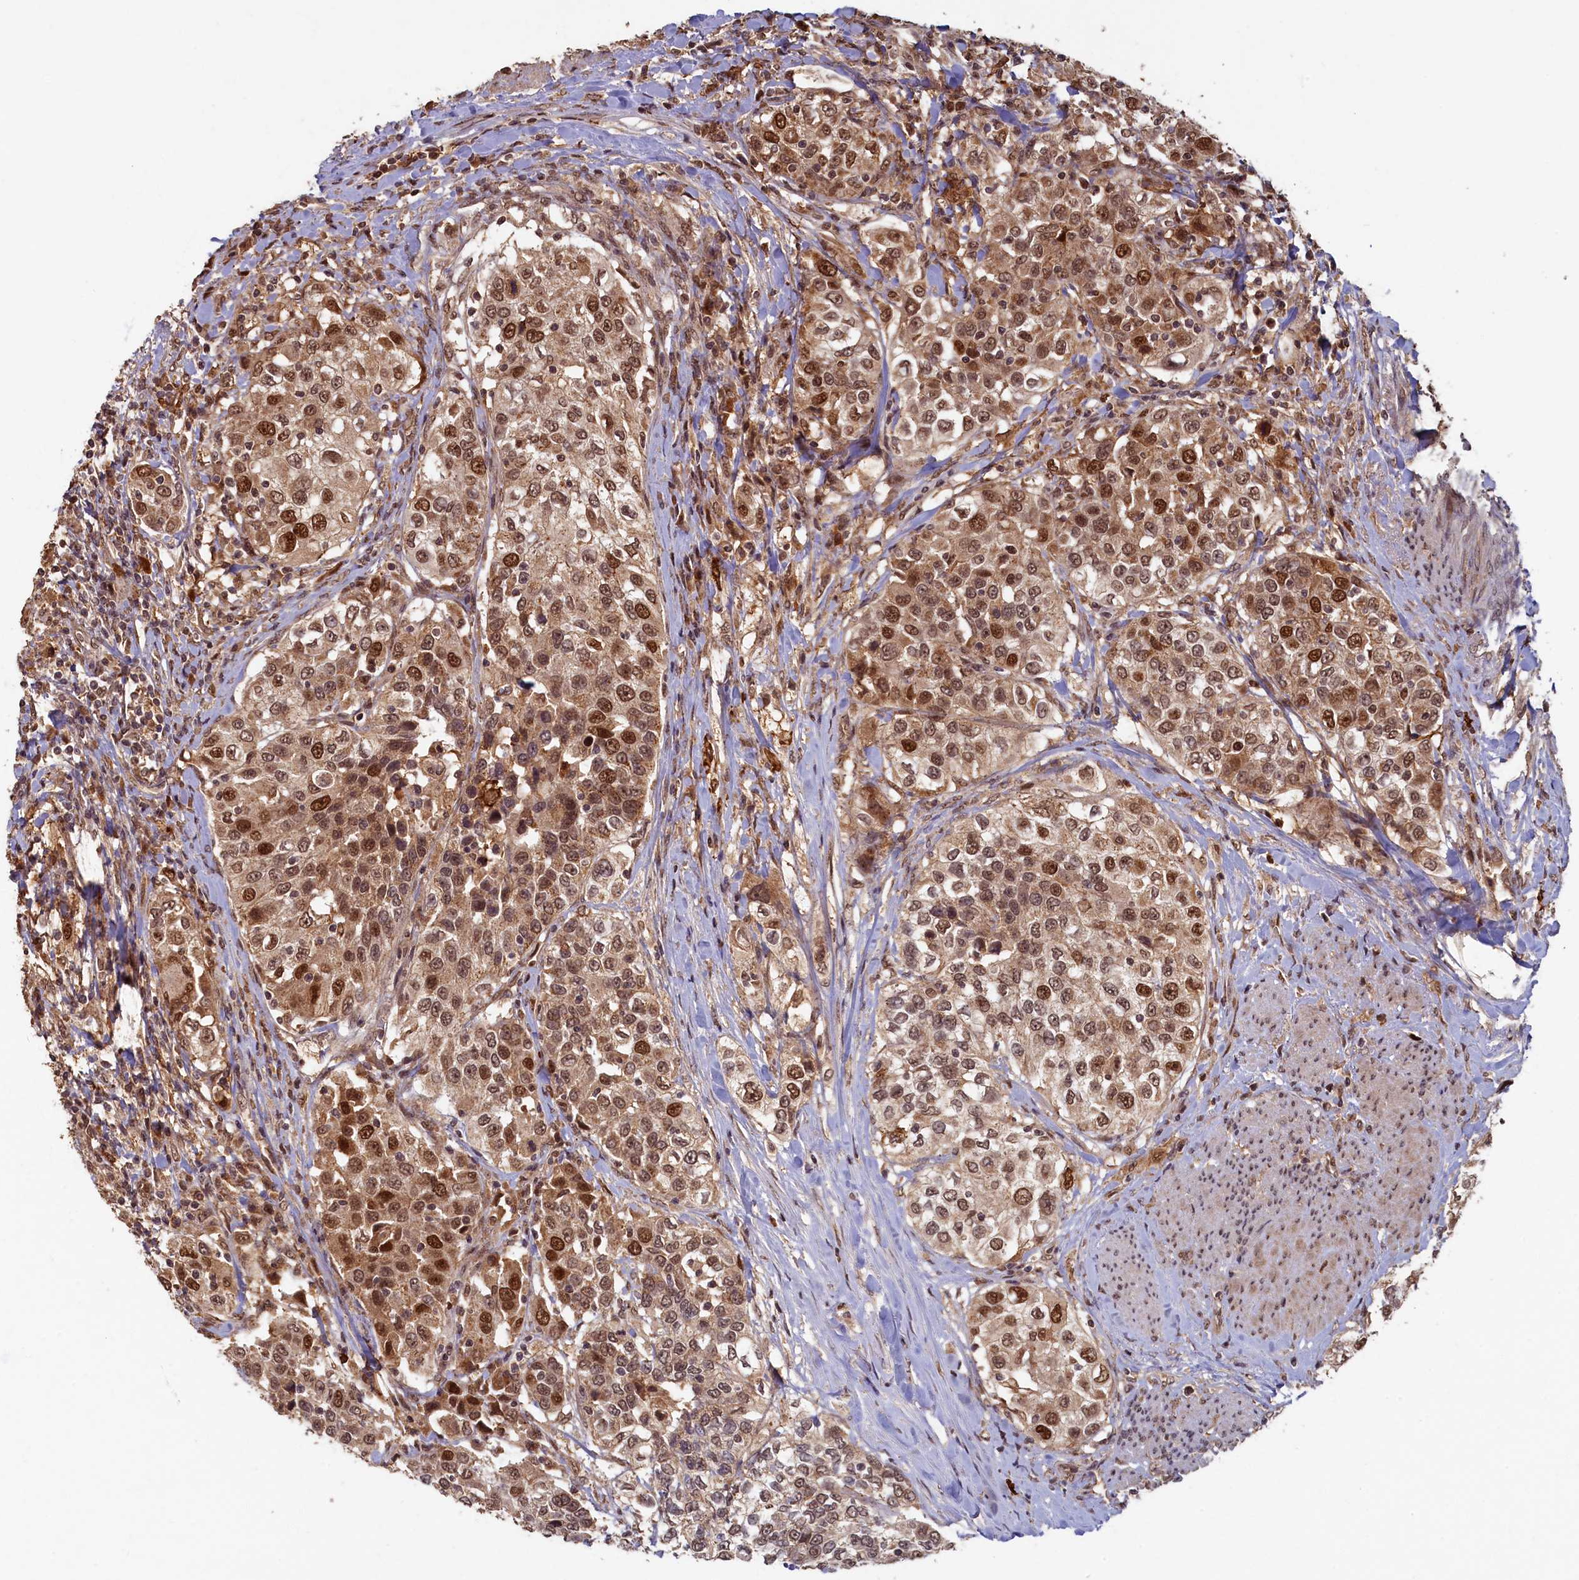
{"staining": {"intensity": "strong", "quantity": ">75%", "location": "cytoplasmic/membranous,nuclear"}, "tissue": "urothelial cancer", "cell_type": "Tumor cells", "image_type": "cancer", "snomed": [{"axis": "morphology", "description": "Urothelial carcinoma, High grade"}, {"axis": "topography", "description": "Urinary bladder"}], "caption": "Immunohistochemistry staining of urothelial cancer, which shows high levels of strong cytoplasmic/membranous and nuclear expression in about >75% of tumor cells indicating strong cytoplasmic/membranous and nuclear protein staining. The staining was performed using DAB (brown) for protein detection and nuclei were counterstained in hematoxylin (blue).", "gene": "BRCA1", "patient": {"sex": "female", "age": 80}}